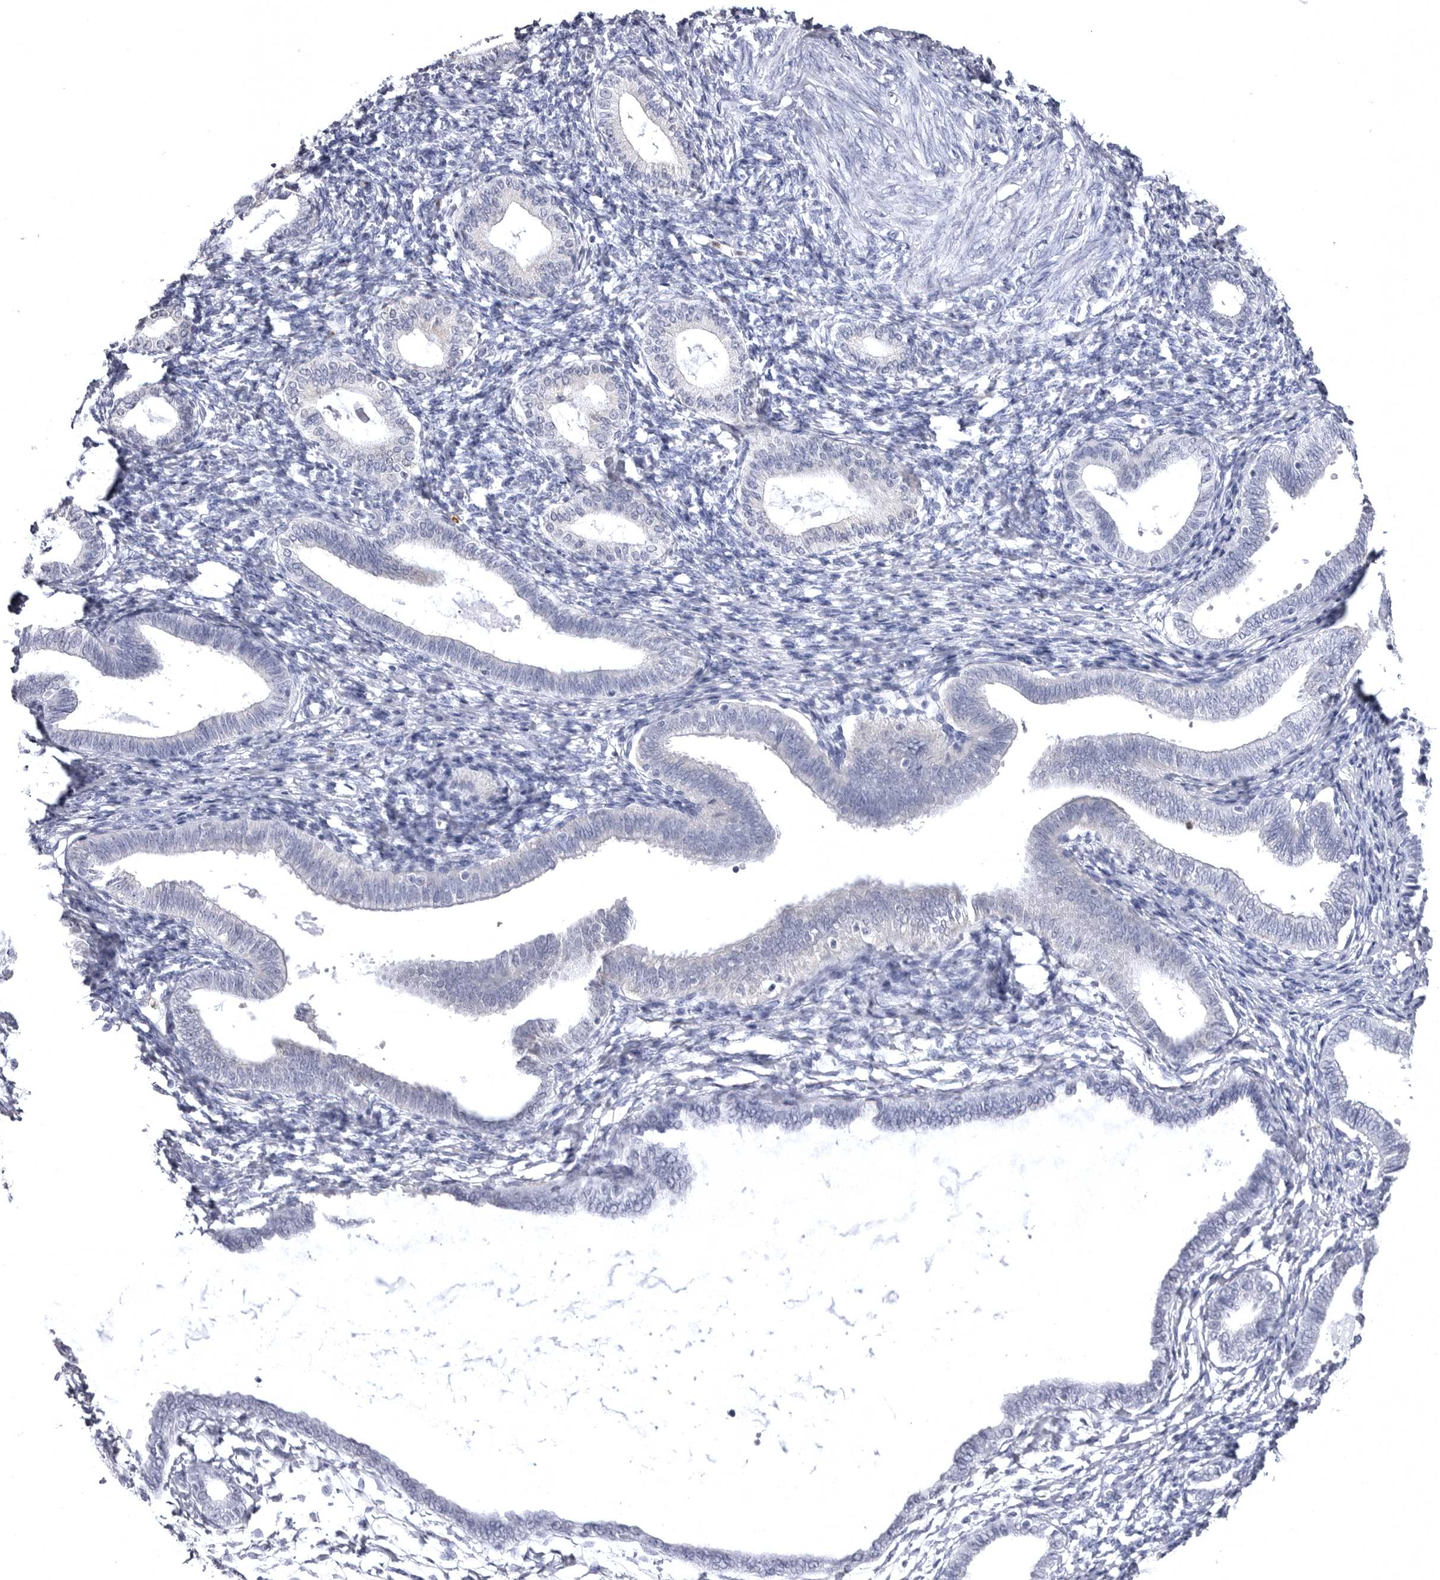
{"staining": {"intensity": "negative", "quantity": "none", "location": "none"}, "tissue": "endometrium", "cell_type": "Cells in endometrial stroma", "image_type": "normal", "snomed": [{"axis": "morphology", "description": "Normal tissue, NOS"}, {"axis": "topography", "description": "Endometrium"}], "caption": "Immunohistochemistry of unremarkable endometrium shows no positivity in cells in endometrial stroma. The staining is performed using DAB (3,3'-diaminobenzidine) brown chromogen with nuclei counter-stained in using hematoxylin.", "gene": "STAP2", "patient": {"sex": "female", "age": 77}}